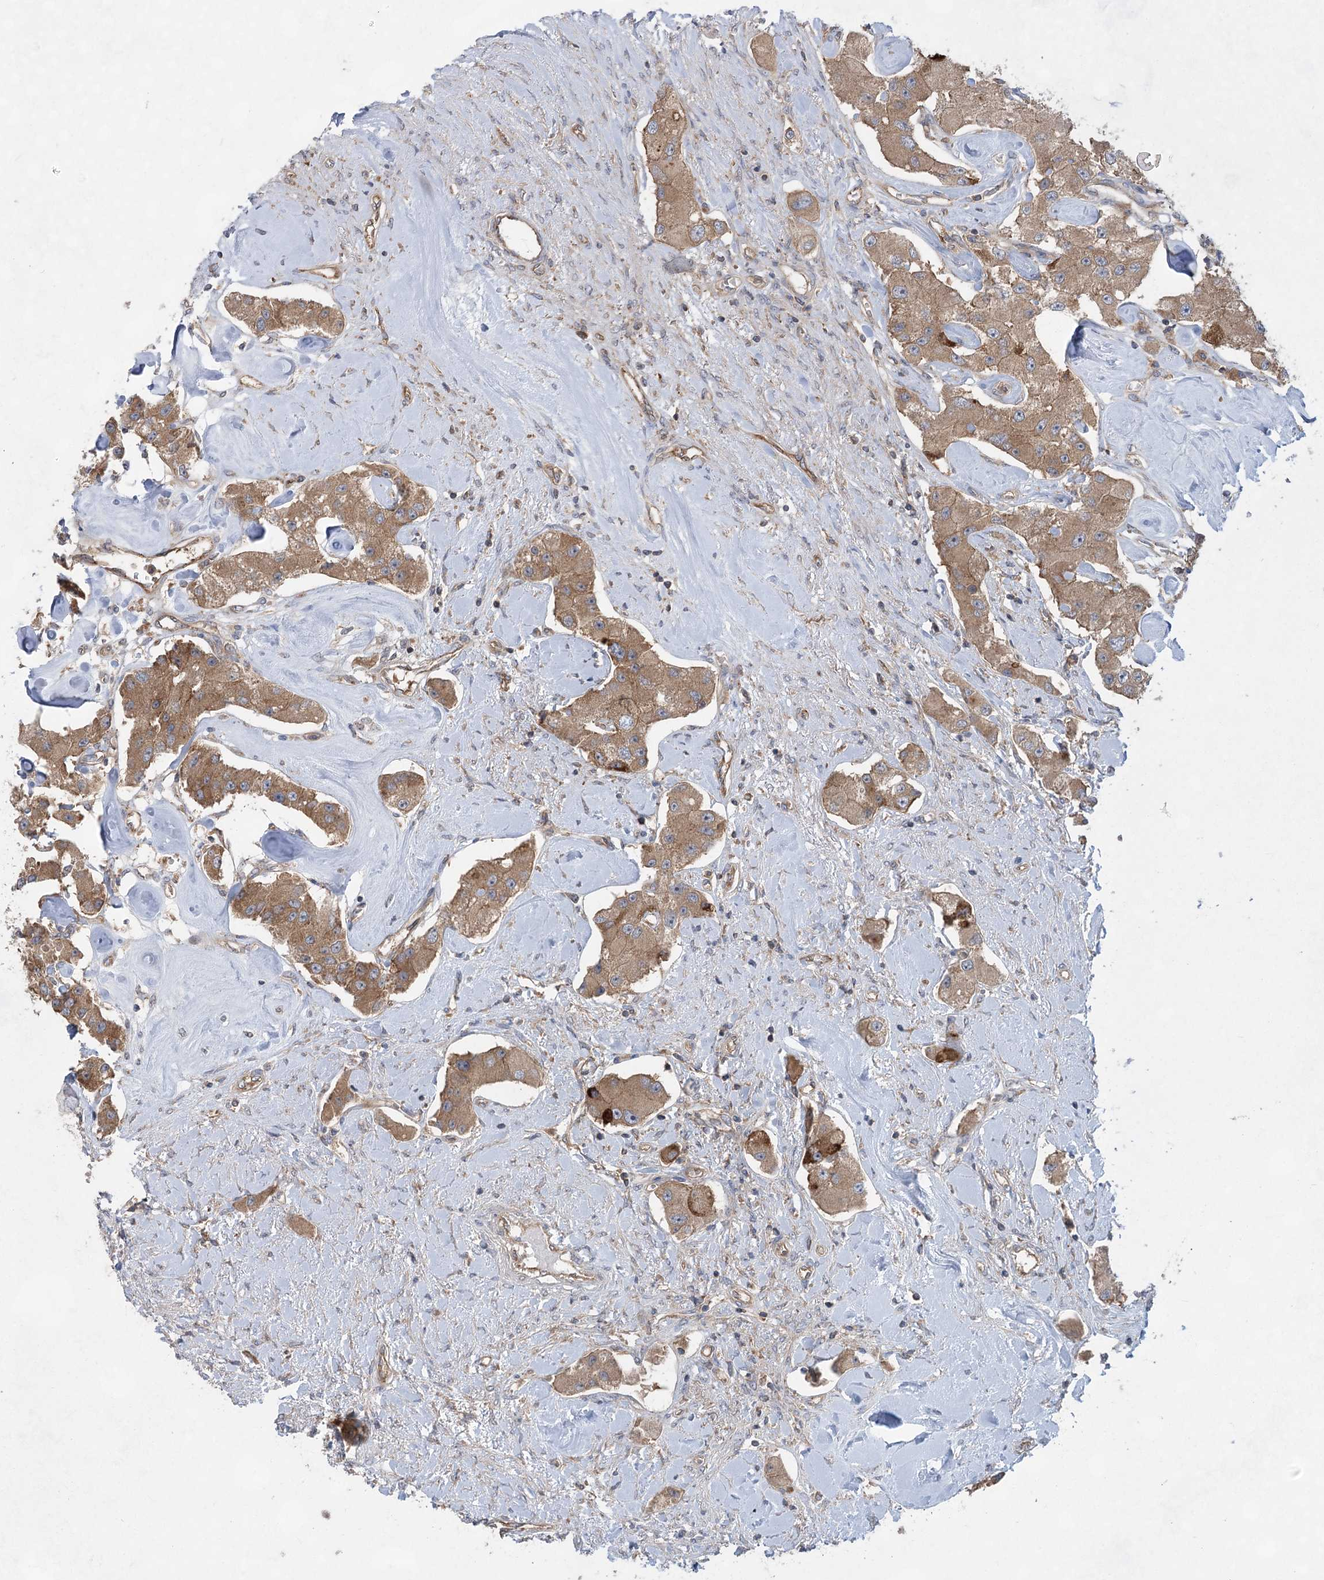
{"staining": {"intensity": "moderate", "quantity": ">75%", "location": "cytoplasmic/membranous"}, "tissue": "carcinoid", "cell_type": "Tumor cells", "image_type": "cancer", "snomed": [{"axis": "morphology", "description": "Carcinoid, malignant, NOS"}, {"axis": "topography", "description": "Pancreas"}], "caption": "IHC of malignant carcinoid exhibits medium levels of moderate cytoplasmic/membranous positivity in about >75% of tumor cells. The protein of interest is stained brown, and the nuclei are stained in blue (DAB IHC with brightfield microscopy, high magnification).", "gene": "EIF3A", "patient": {"sex": "male", "age": 41}}